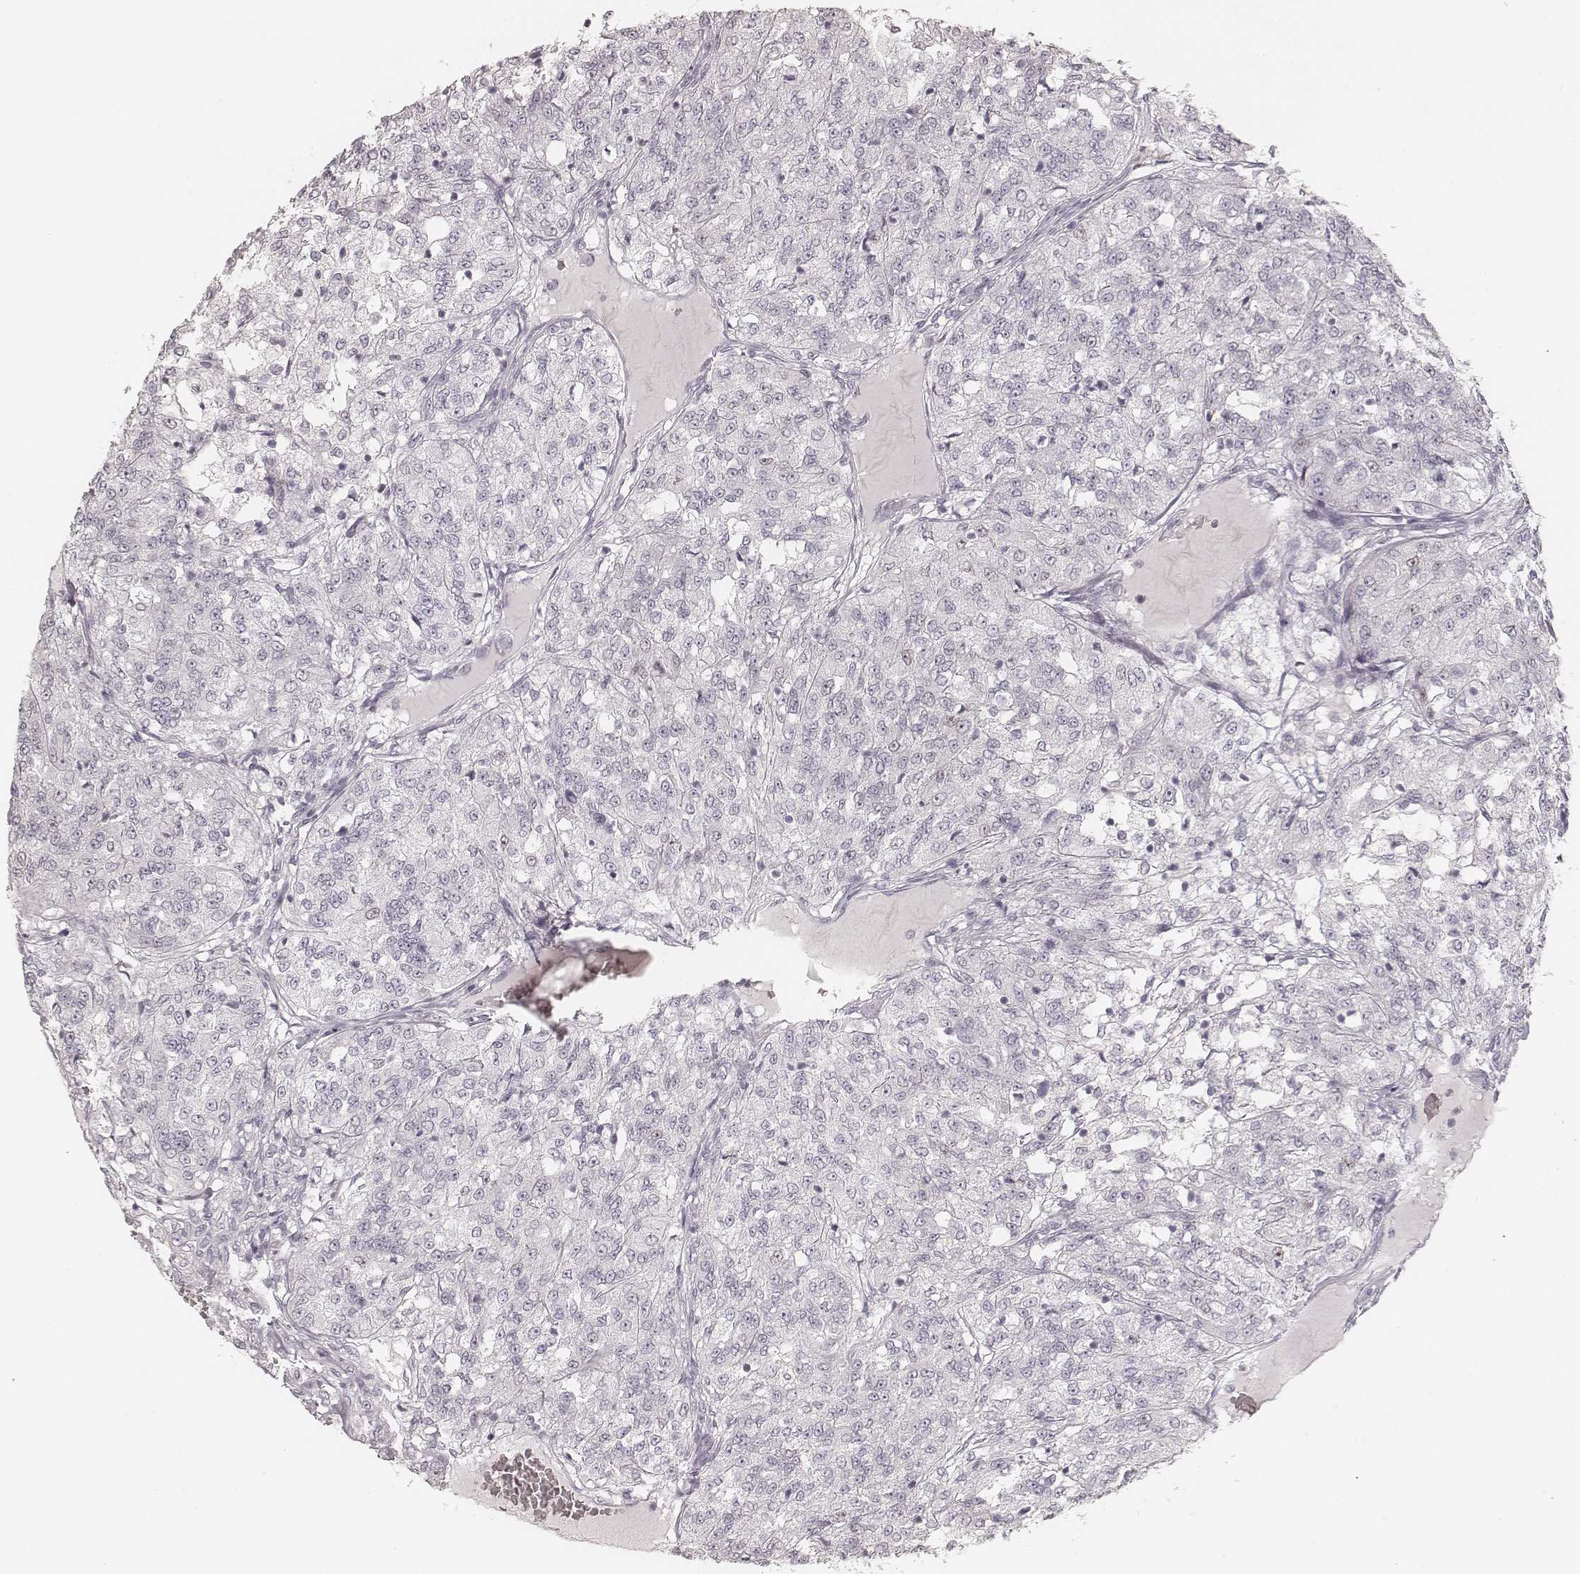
{"staining": {"intensity": "negative", "quantity": "none", "location": "none"}, "tissue": "renal cancer", "cell_type": "Tumor cells", "image_type": "cancer", "snomed": [{"axis": "morphology", "description": "Adenocarcinoma, NOS"}, {"axis": "topography", "description": "Kidney"}], "caption": "Human renal cancer stained for a protein using immunohistochemistry displays no staining in tumor cells.", "gene": "TEX37", "patient": {"sex": "female", "age": 63}}